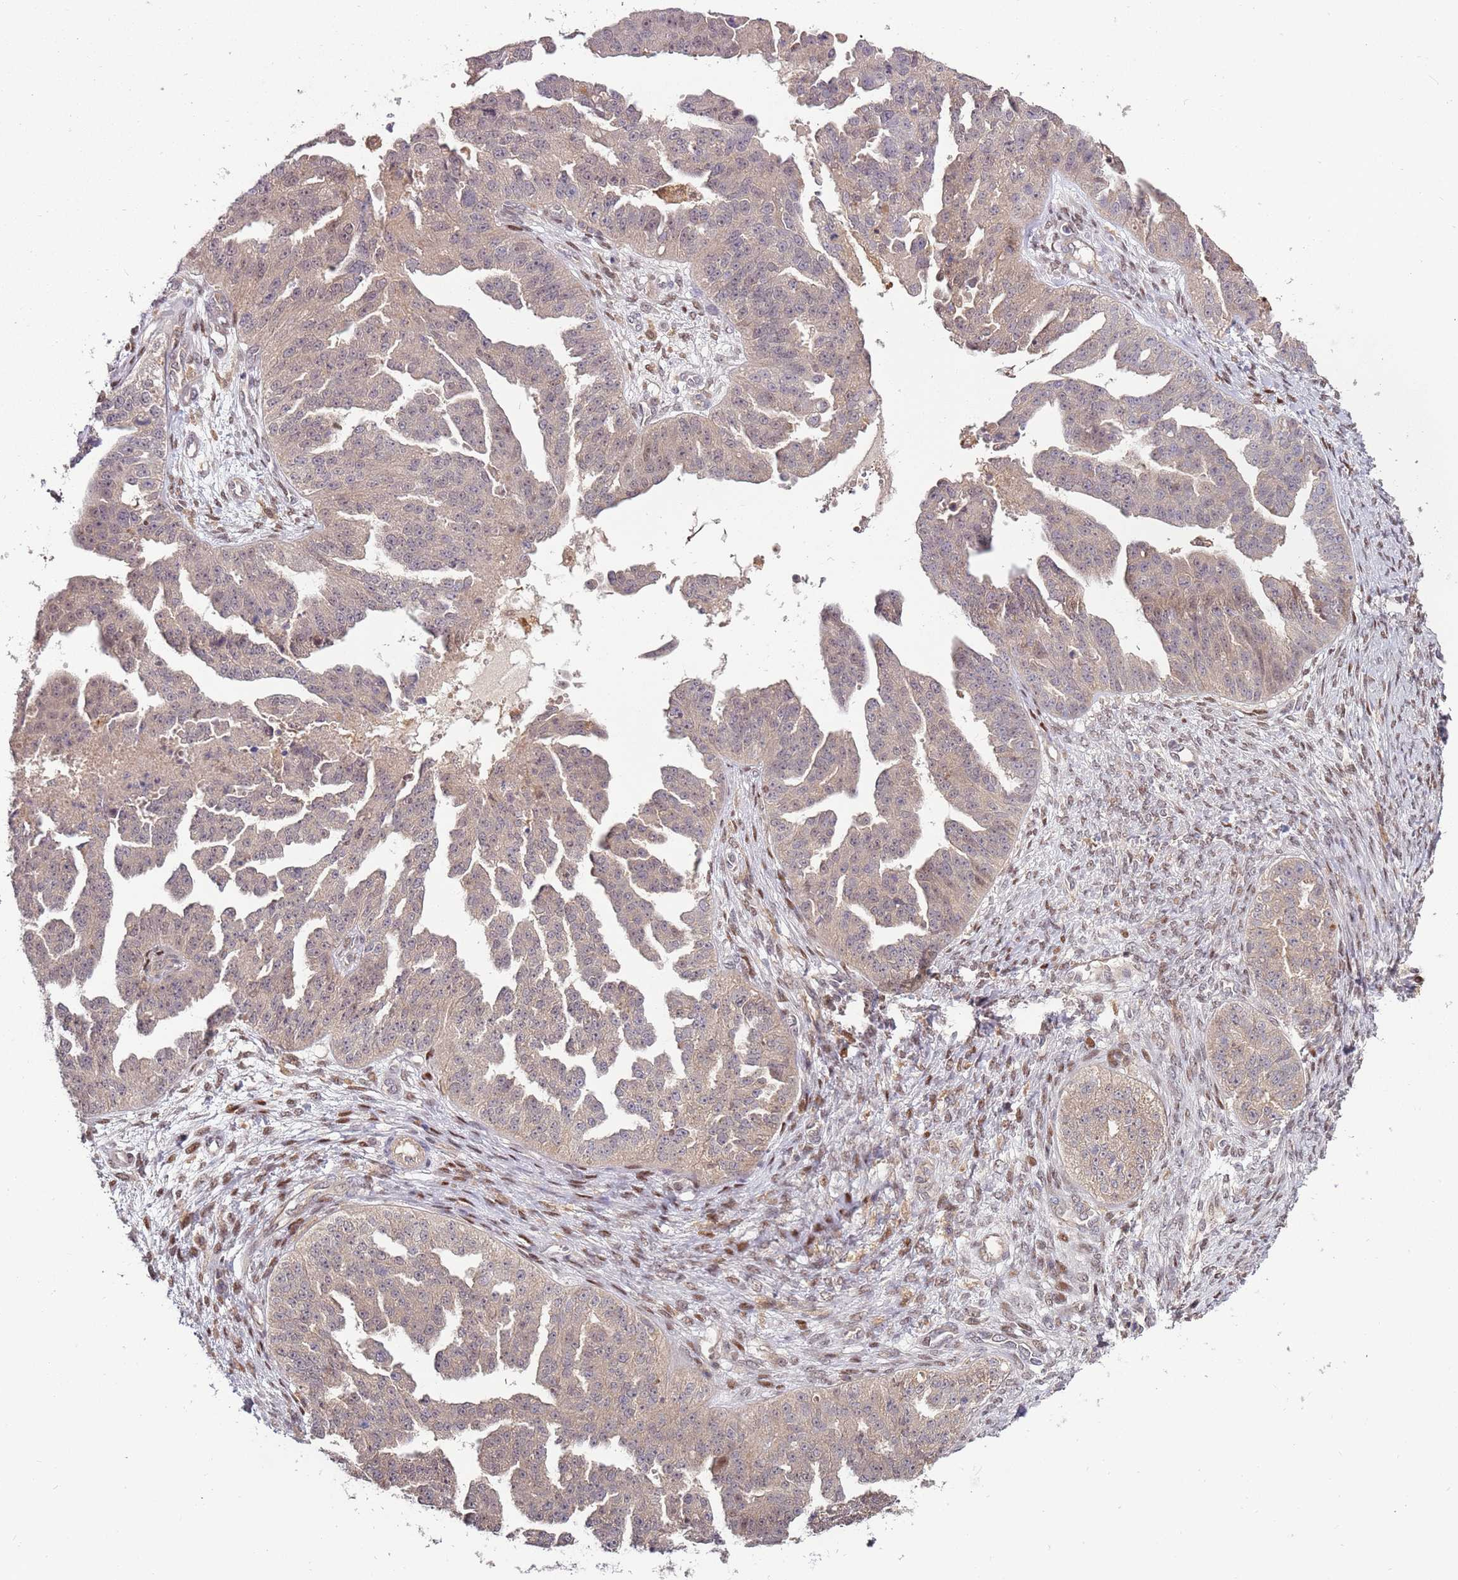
{"staining": {"intensity": "weak", "quantity": "25%-75%", "location": "cytoplasmic/membranous"}, "tissue": "ovarian cancer", "cell_type": "Tumor cells", "image_type": "cancer", "snomed": [{"axis": "morphology", "description": "Cystadenocarcinoma, serous, NOS"}, {"axis": "topography", "description": "Ovary"}], "caption": "A low amount of weak cytoplasmic/membranous expression is identified in about 25%-75% of tumor cells in serous cystadenocarcinoma (ovarian) tissue. (Brightfield microscopy of DAB IHC at high magnification).", "gene": "GSTO2", "patient": {"sex": "female", "age": 58}}